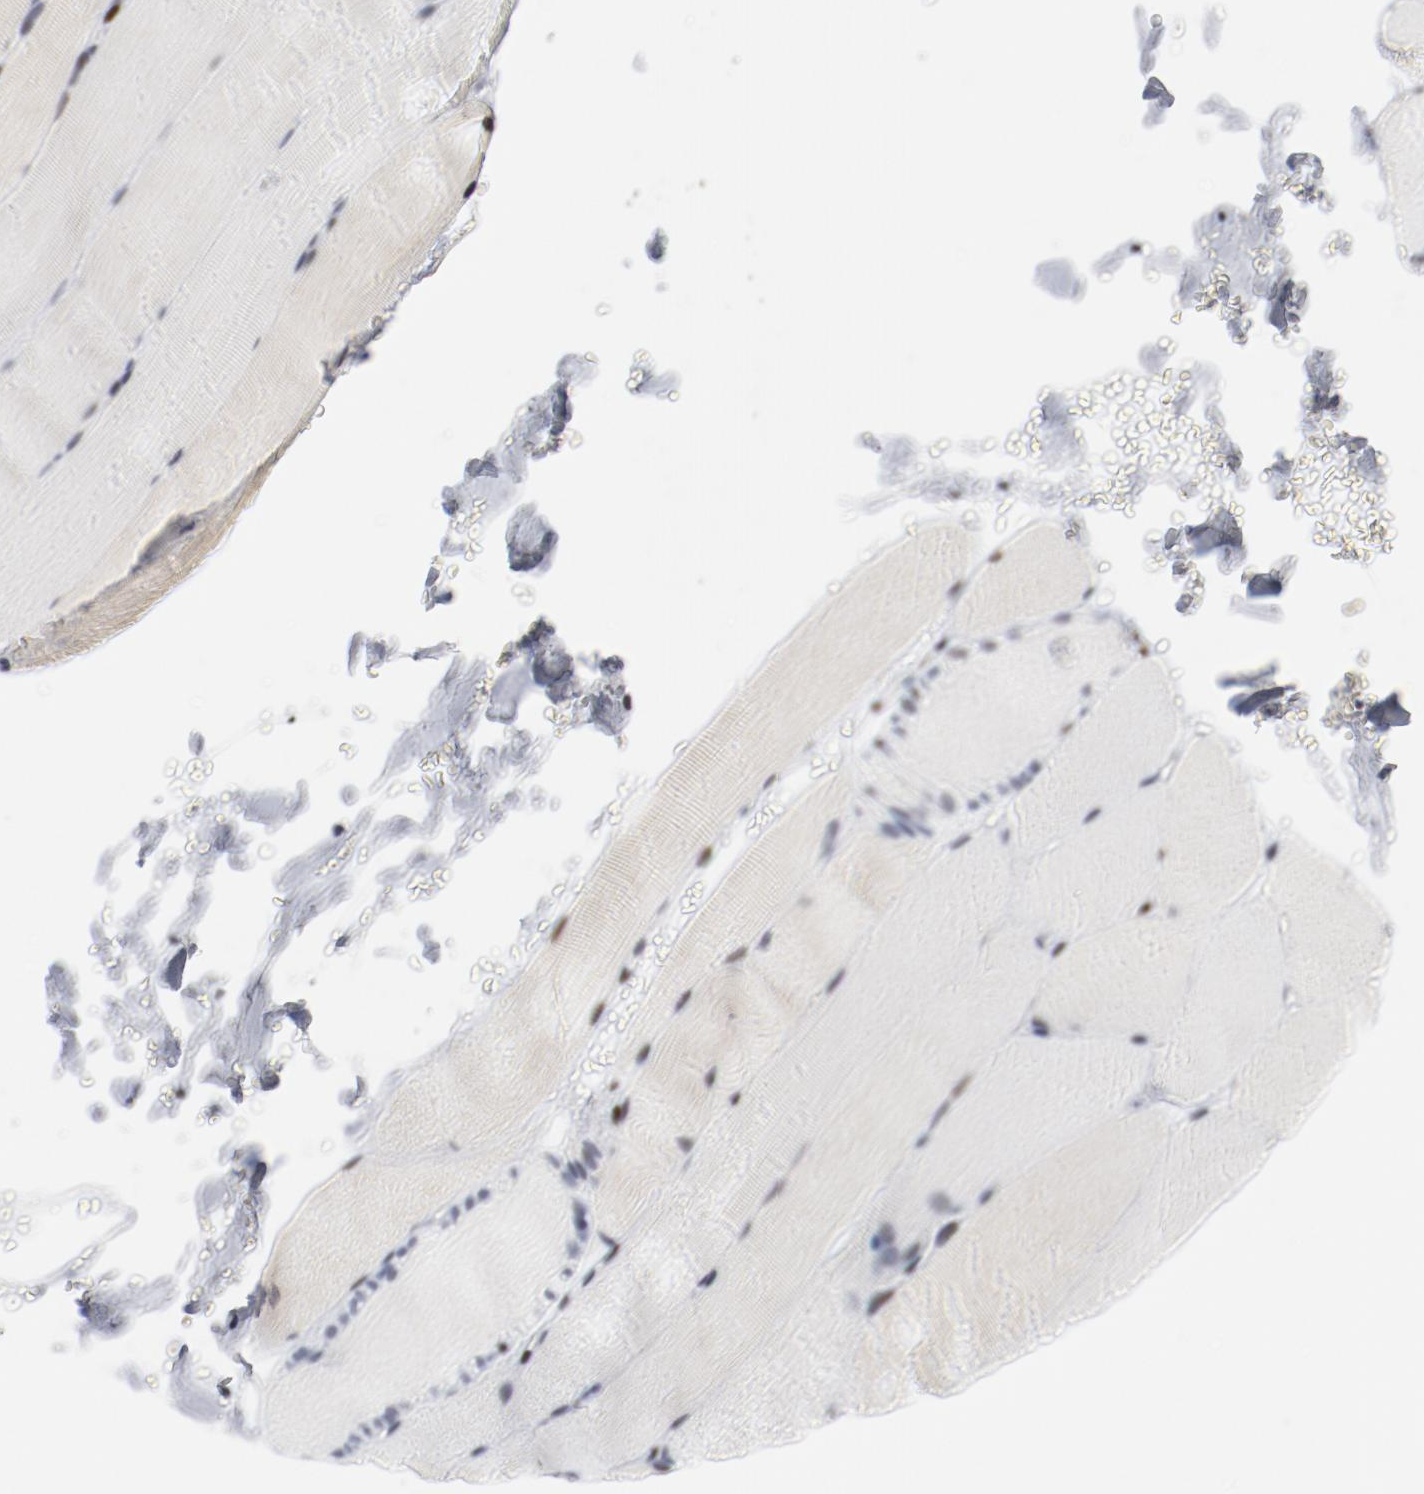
{"staining": {"intensity": "moderate", "quantity": "<25%", "location": "cytoplasmic/membranous,nuclear"}, "tissue": "skeletal muscle", "cell_type": "Myocytes", "image_type": "normal", "snomed": [{"axis": "morphology", "description": "Normal tissue, NOS"}, {"axis": "topography", "description": "Skeletal muscle"}, {"axis": "topography", "description": "Parathyroid gland"}], "caption": "Myocytes display low levels of moderate cytoplasmic/membranous,nuclear staining in approximately <25% of cells in unremarkable skeletal muscle. (Stains: DAB (3,3'-diaminobenzidine) in brown, nuclei in blue, Microscopy: brightfield microscopy at high magnification).", "gene": "POLD1", "patient": {"sex": "female", "age": 37}}